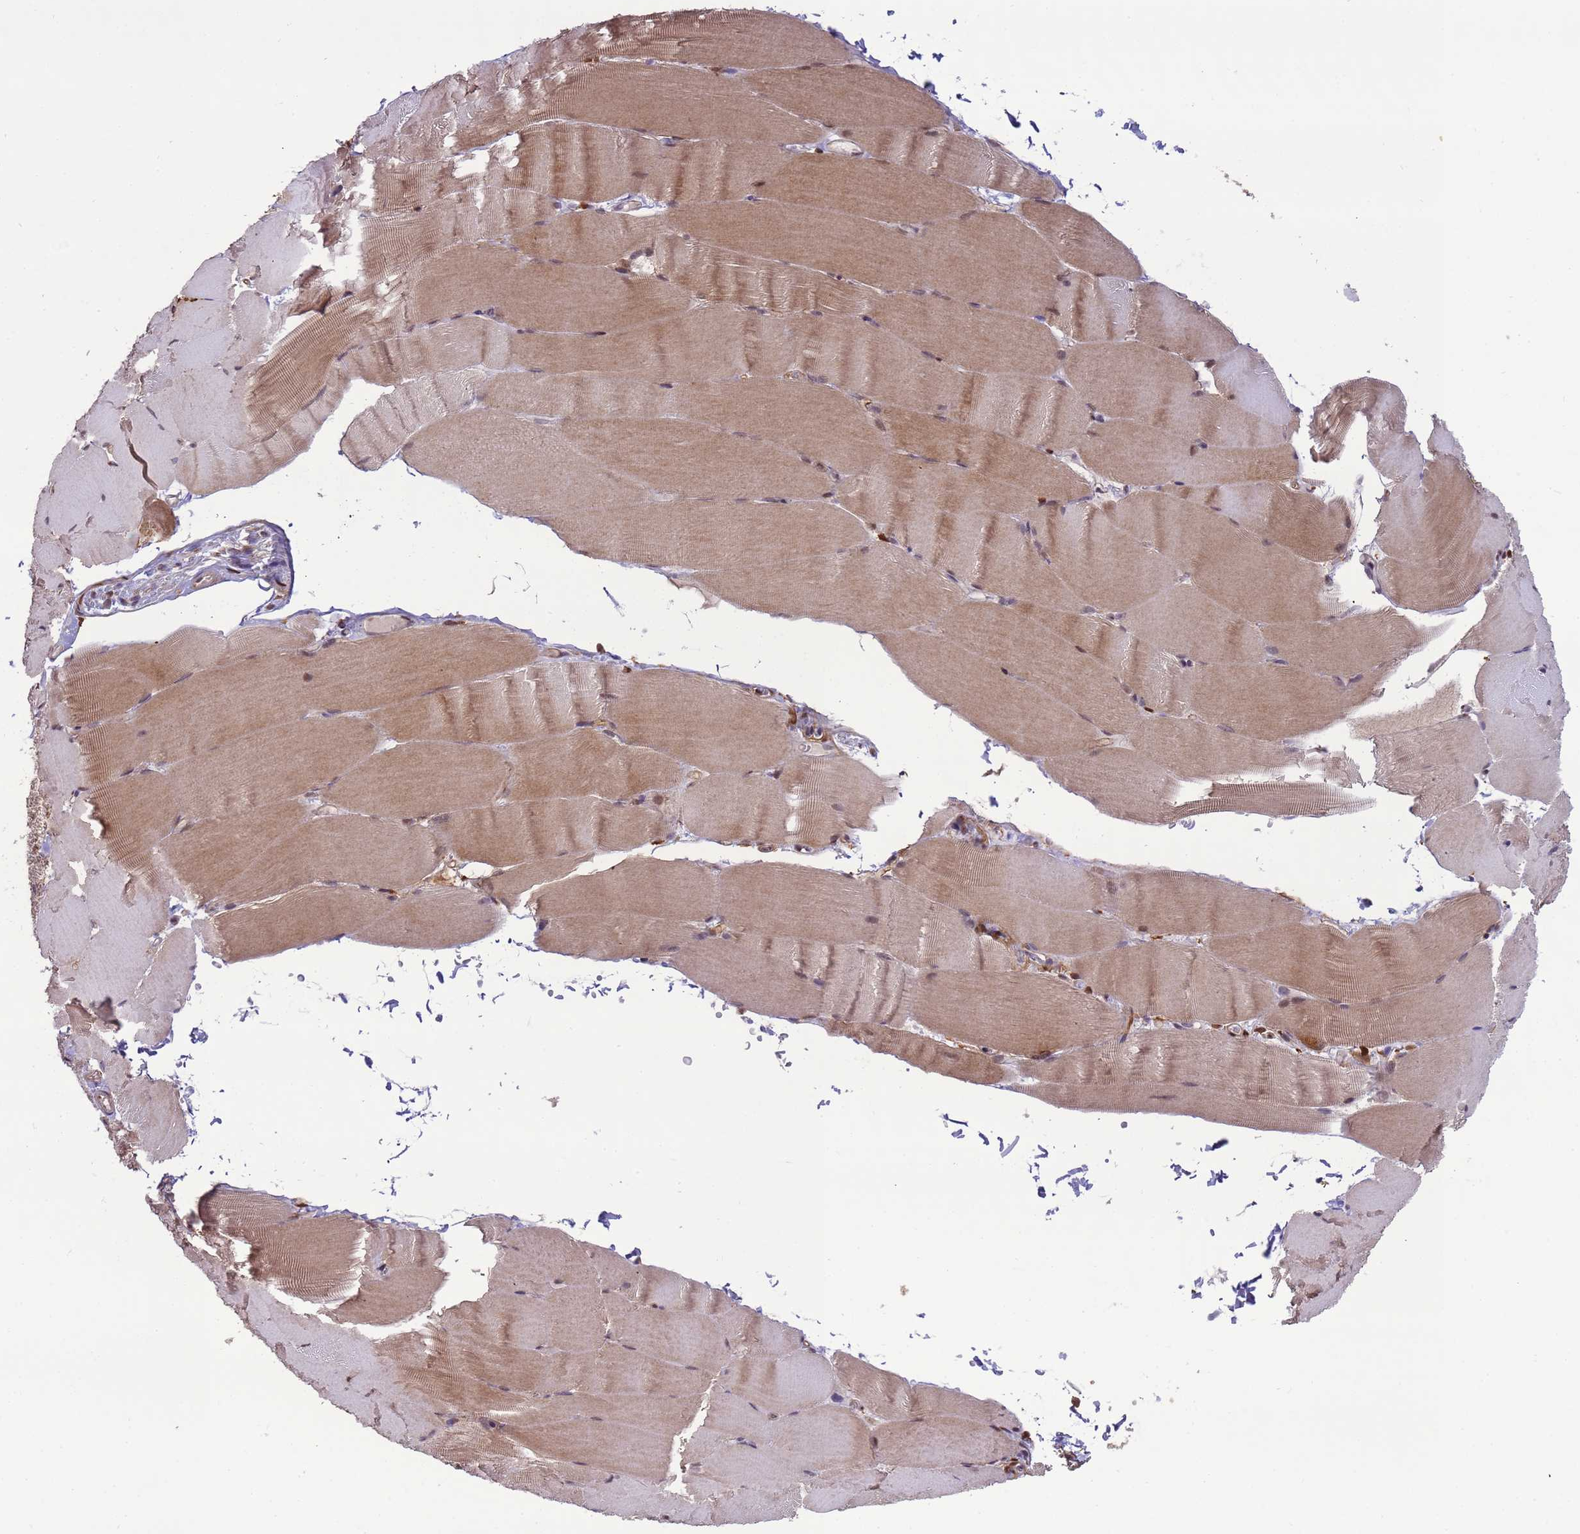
{"staining": {"intensity": "moderate", "quantity": "25%-75%", "location": "cytoplasmic/membranous,nuclear"}, "tissue": "skeletal muscle", "cell_type": "Myocytes", "image_type": "normal", "snomed": [{"axis": "morphology", "description": "Normal tissue, NOS"}, {"axis": "topography", "description": "Skeletal muscle"}, {"axis": "topography", "description": "Parathyroid gland"}], "caption": "Skeletal muscle stained with DAB immunohistochemistry displays medium levels of moderate cytoplasmic/membranous,nuclear positivity in approximately 25%-75% of myocytes.", "gene": "ZBTB5", "patient": {"sex": "female", "age": 37}}